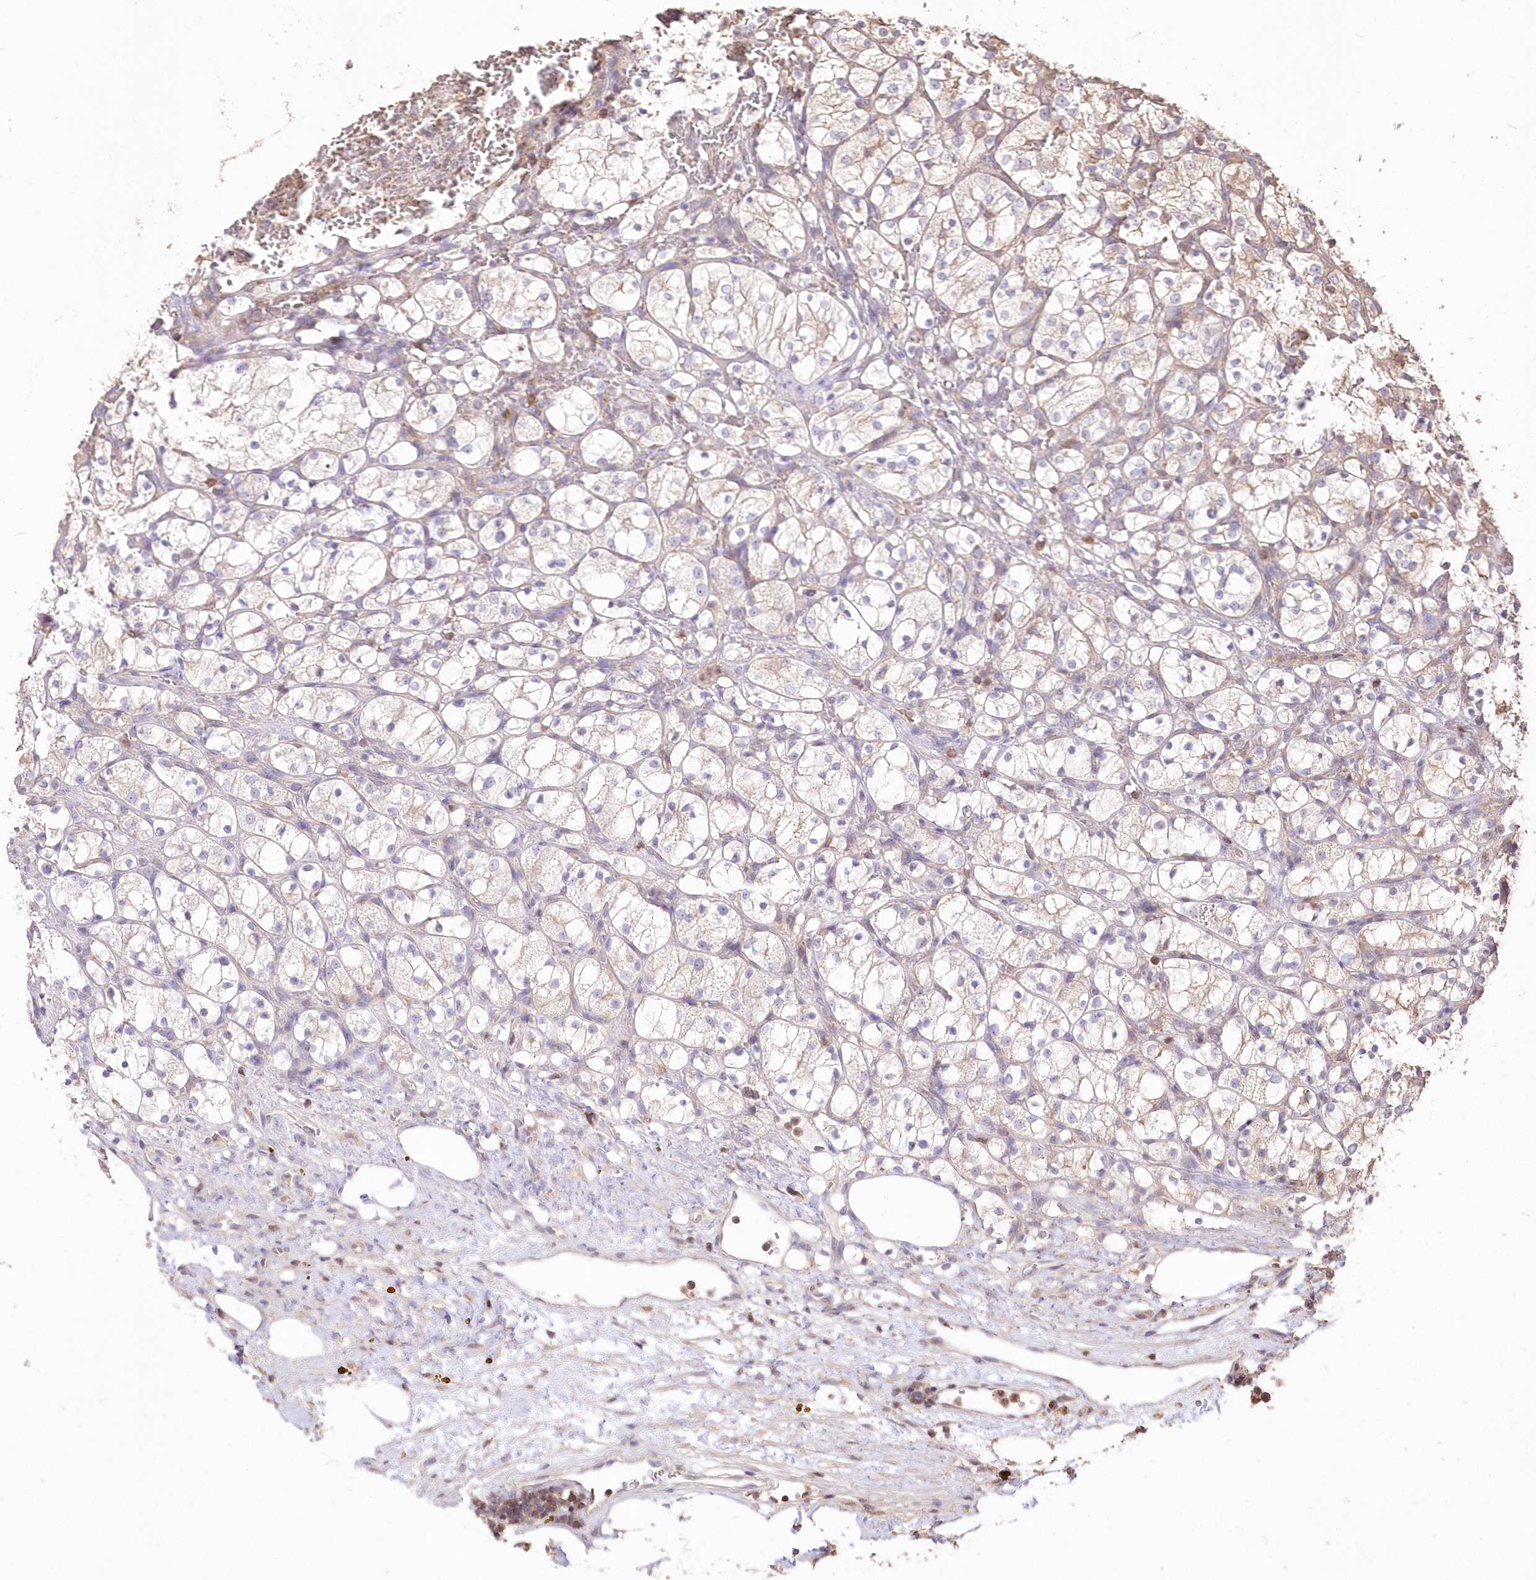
{"staining": {"intensity": "negative", "quantity": "none", "location": "none"}, "tissue": "renal cancer", "cell_type": "Tumor cells", "image_type": "cancer", "snomed": [{"axis": "morphology", "description": "Adenocarcinoma, NOS"}, {"axis": "topography", "description": "Kidney"}], "caption": "Protein analysis of renal adenocarcinoma demonstrates no significant positivity in tumor cells.", "gene": "STK17B", "patient": {"sex": "female", "age": 69}}